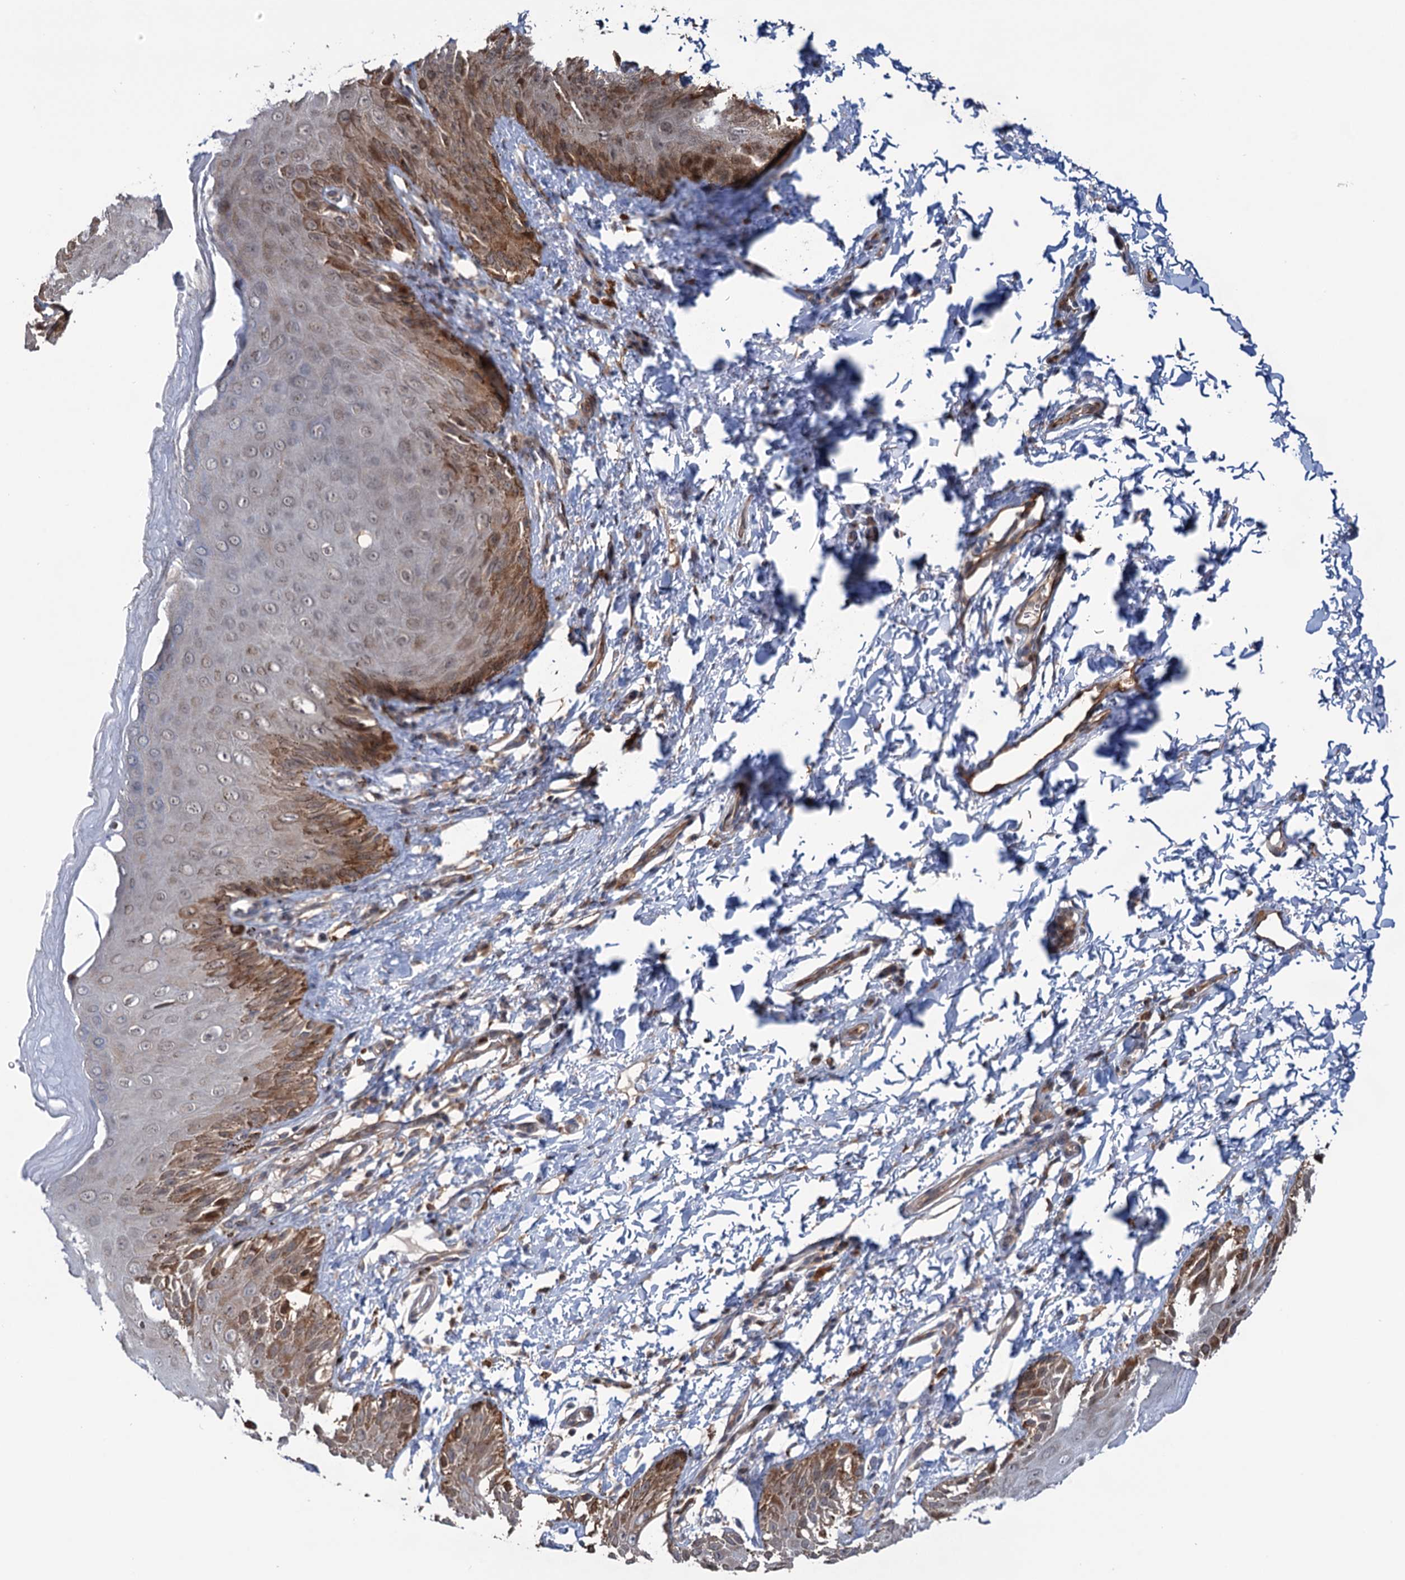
{"staining": {"intensity": "moderate", "quantity": "25%-75%", "location": "cytoplasmic/membranous,nuclear"}, "tissue": "skin", "cell_type": "Epidermal cells", "image_type": "normal", "snomed": [{"axis": "morphology", "description": "Normal tissue, NOS"}, {"axis": "topography", "description": "Anal"}], "caption": "A histopathology image showing moderate cytoplasmic/membranous,nuclear expression in about 25%-75% of epidermal cells in unremarkable skin, as visualized by brown immunohistochemical staining.", "gene": "NCAPD2", "patient": {"sex": "male", "age": 44}}